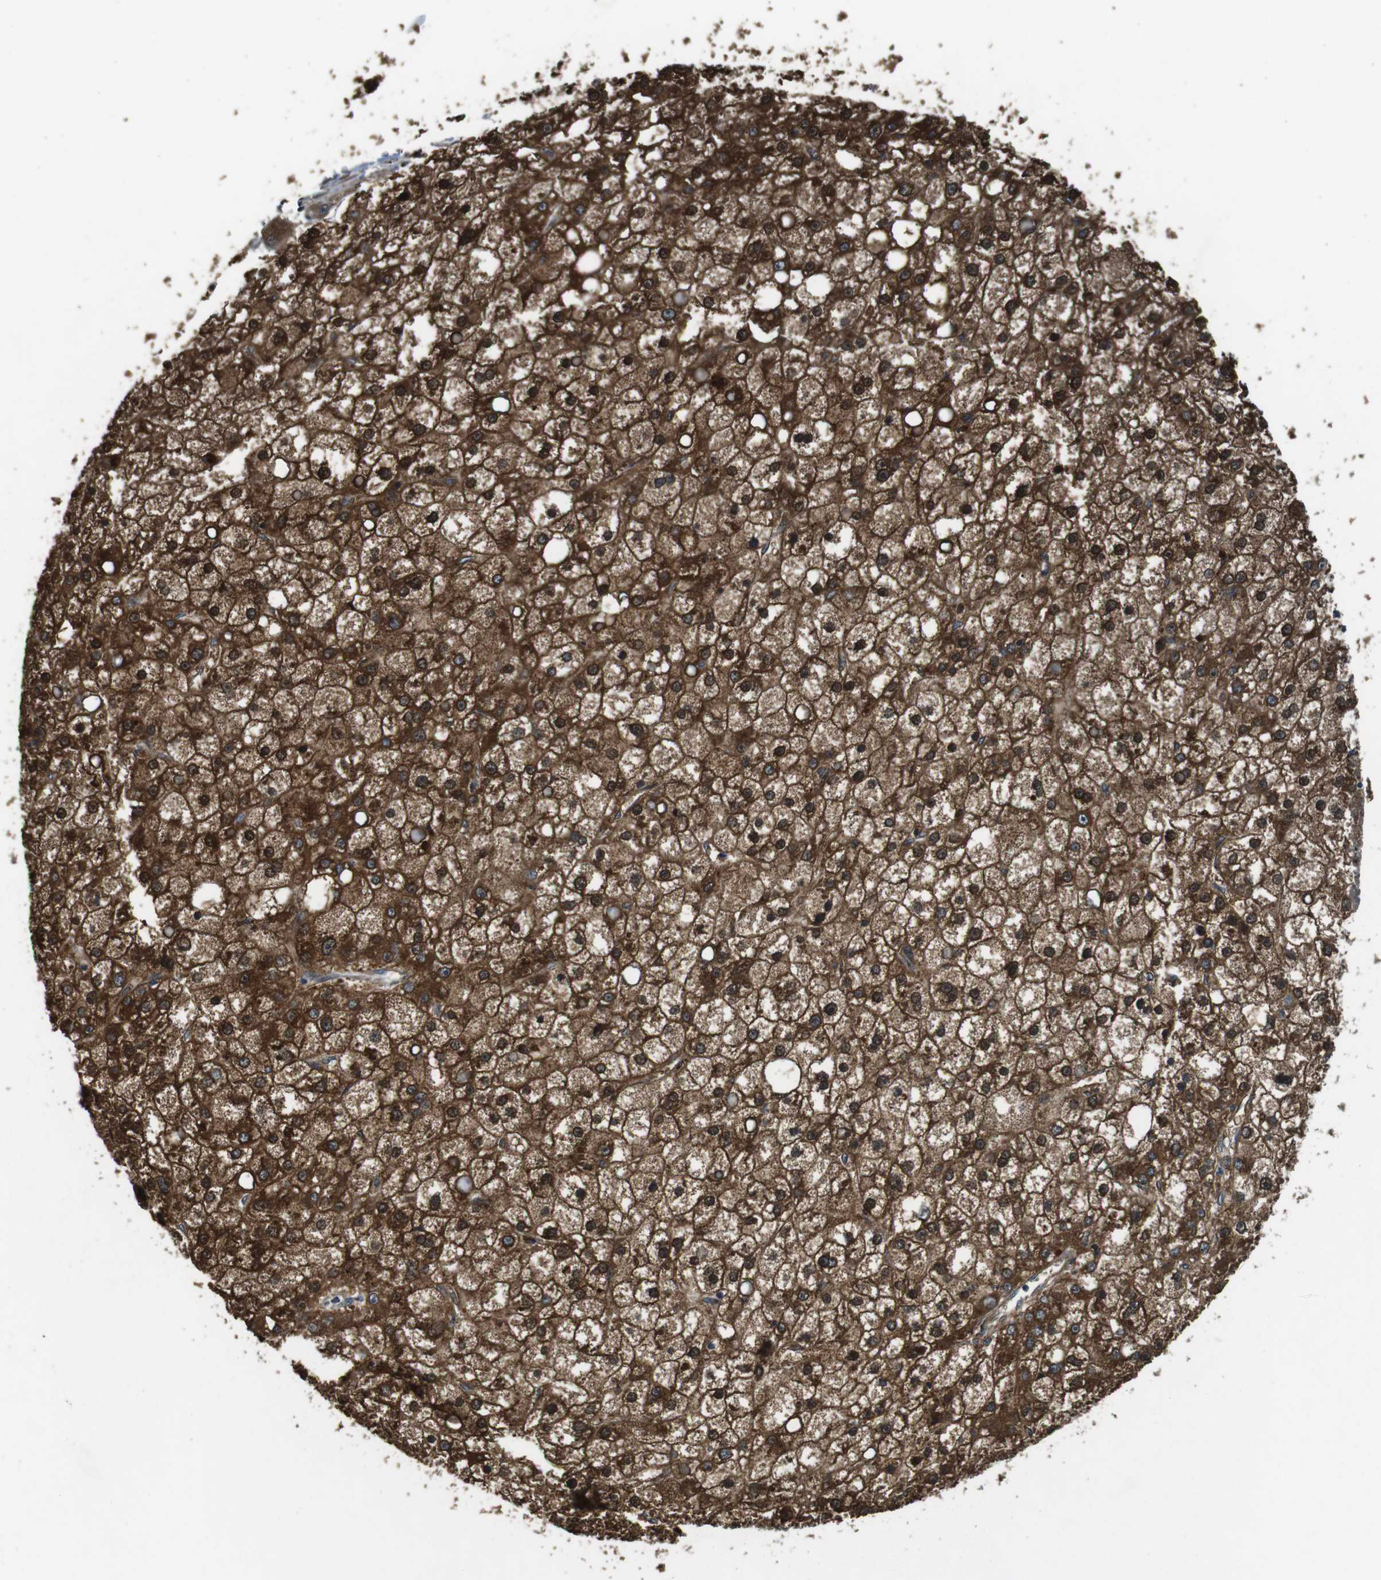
{"staining": {"intensity": "moderate", "quantity": ">75%", "location": "cytoplasmic/membranous"}, "tissue": "liver cancer", "cell_type": "Tumor cells", "image_type": "cancer", "snomed": [{"axis": "morphology", "description": "Carcinoma, Hepatocellular, NOS"}, {"axis": "topography", "description": "Liver"}], "caption": "This histopathology image exhibits liver cancer (hepatocellular carcinoma) stained with IHC to label a protein in brown. The cytoplasmic/membranous of tumor cells show moderate positivity for the protein. Nuclei are counter-stained blue.", "gene": "IFFO2", "patient": {"sex": "male", "age": 67}}